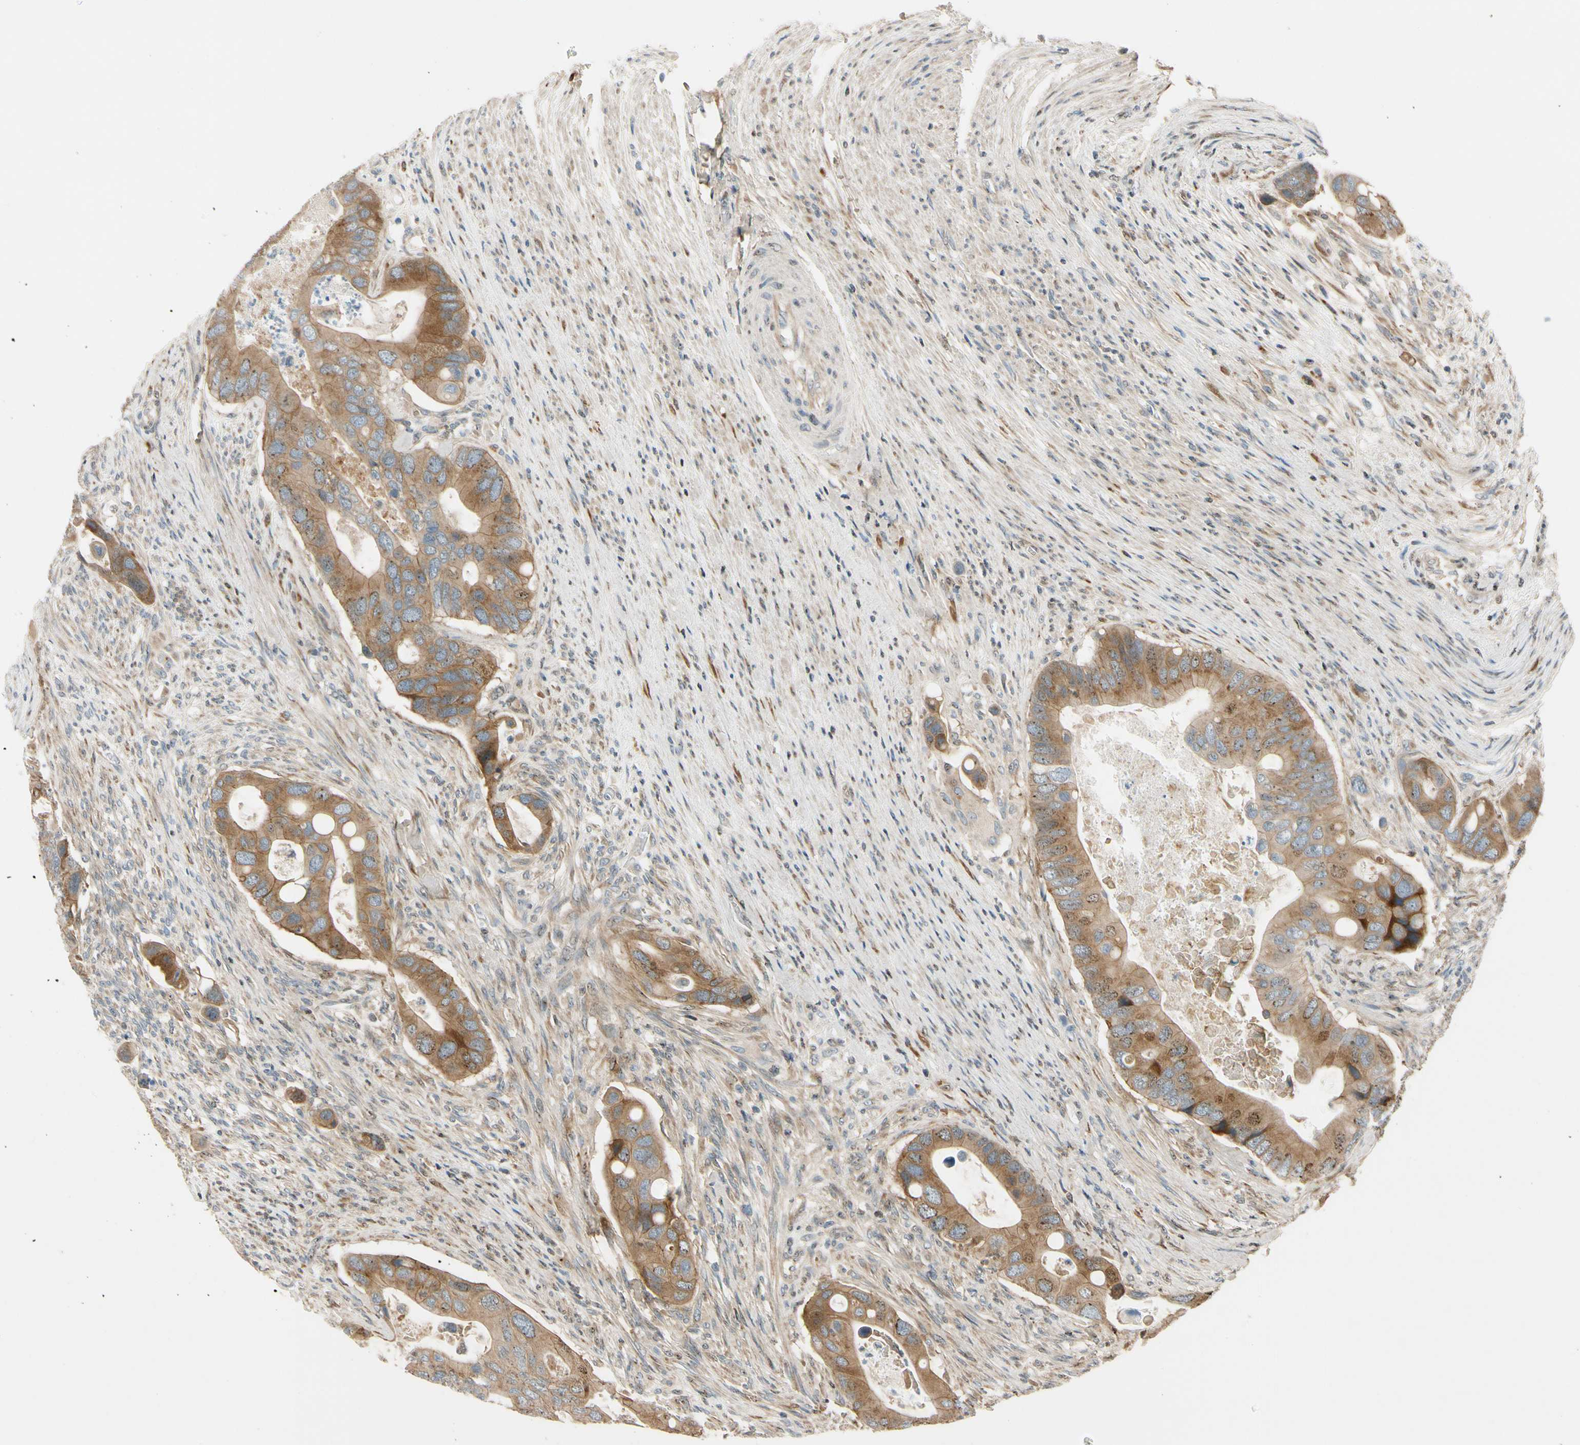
{"staining": {"intensity": "moderate", "quantity": ">75%", "location": "cytoplasmic/membranous"}, "tissue": "colorectal cancer", "cell_type": "Tumor cells", "image_type": "cancer", "snomed": [{"axis": "morphology", "description": "Adenocarcinoma, NOS"}, {"axis": "topography", "description": "Rectum"}], "caption": "DAB immunohistochemical staining of colorectal cancer displays moderate cytoplasmic/membranous protein staining in about >75% of tumor cells. The staining is performed using DAB (3,3'-diaminobenzidine) brown chromogen to label protein expression. The nuclei are counter-stained blue using hematoxylin.", "gene": "MST1R", "patient": {"sex": "female", "age": 57}}